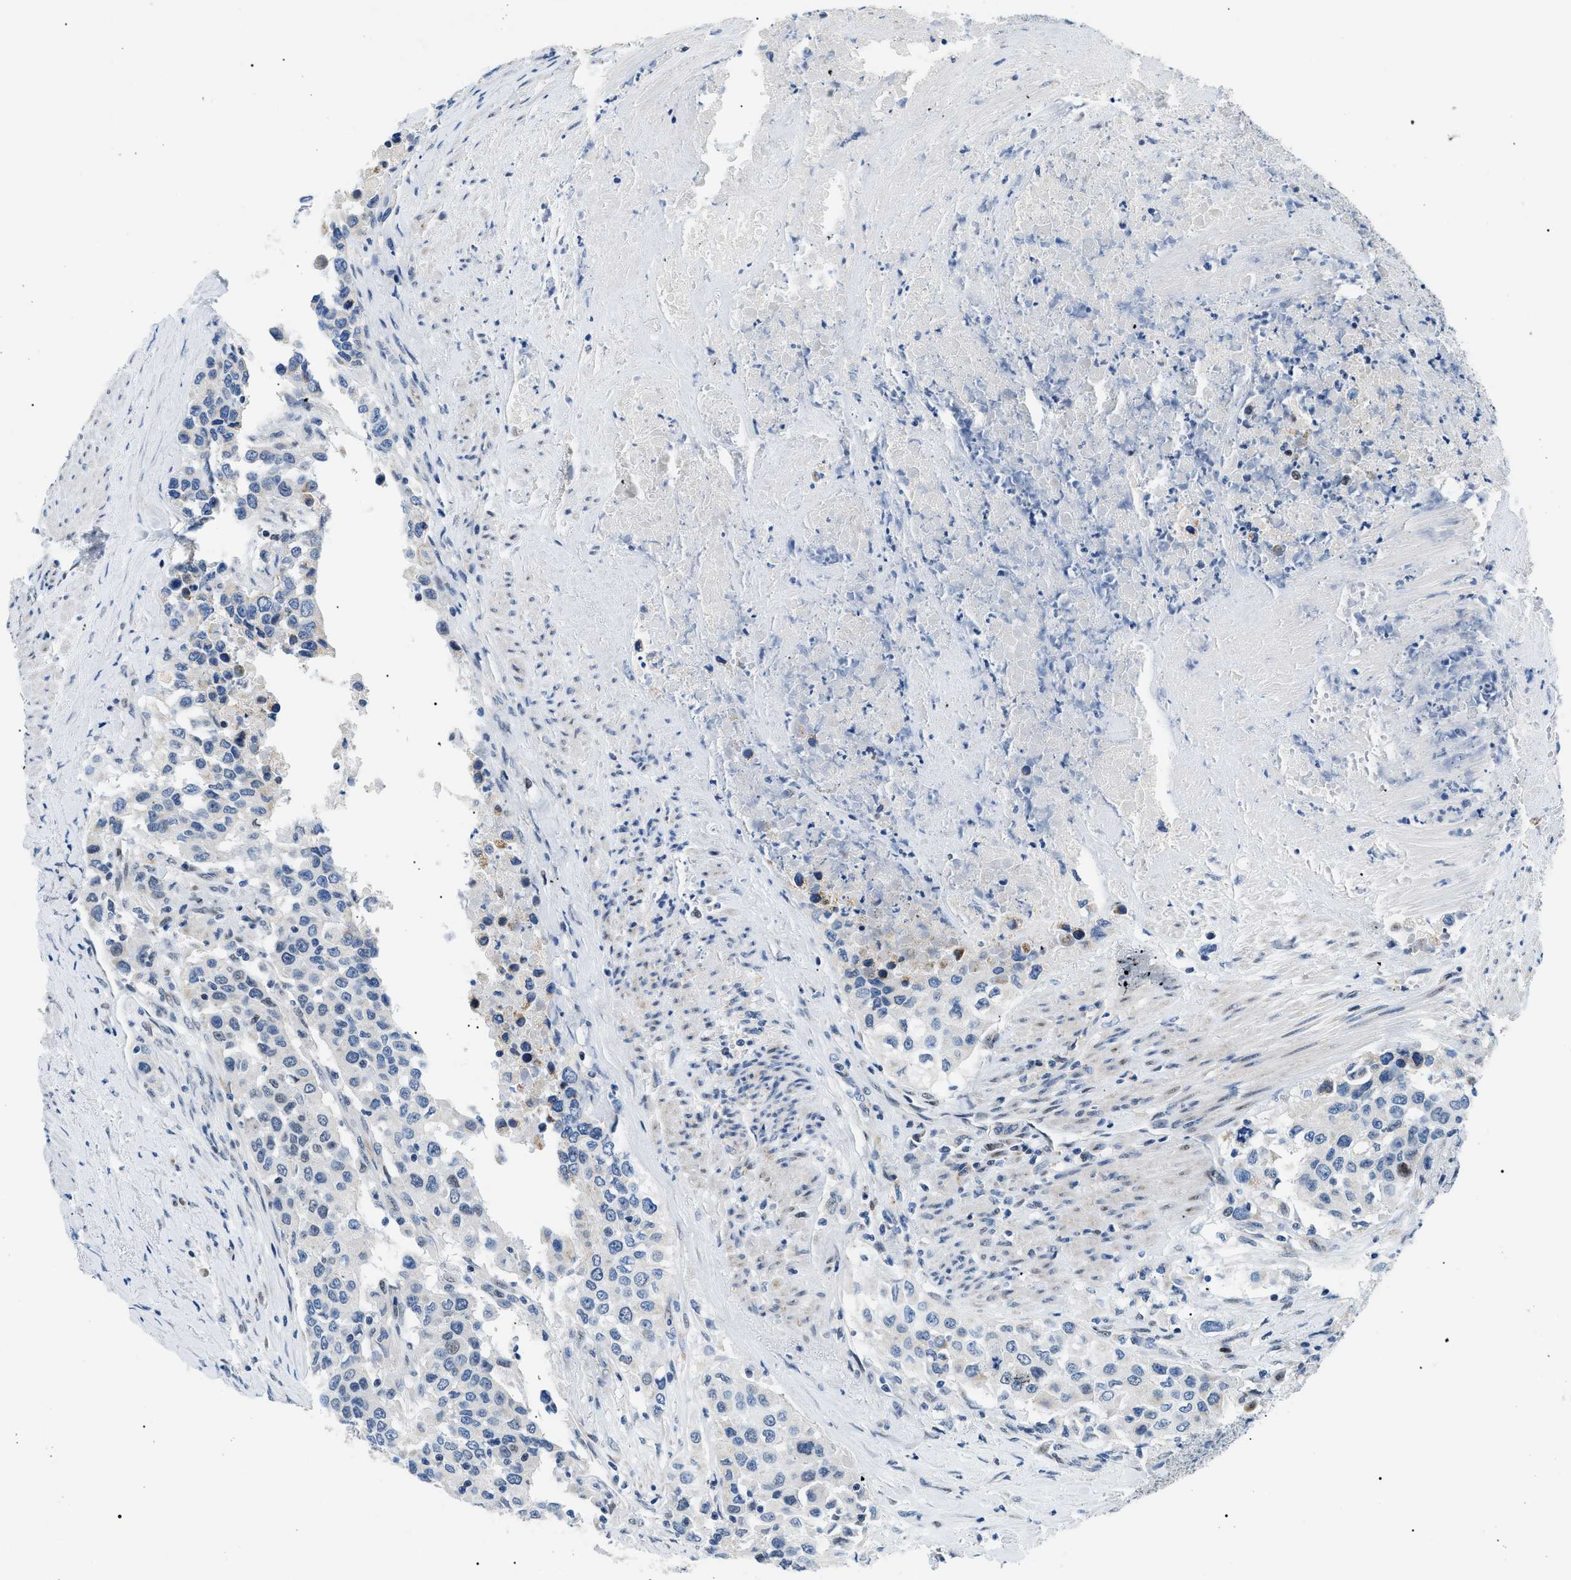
{"staining": {"intensity": "negative", "quantity": "none", "location": "none"}, "tissue": "urothelial cancer", "cell_type": "Tumor cells", "image_type": "cancer", "snomed": [{"axis": "morphology", "description": "Urothelial carcinoma, High grade"}, {"axis": "topography", "description": "Urinary bladder"}], "caption": "Micrograph shows no protein expression in tumor cells of urothelial cancer tissue. The staining is performed using DAB (3,3'-diaminobenzidine) brown chromogen with nuclei counter-stained in using hematoxylin.", "gene": "SMARCC1", "patient": {"sex": "female", "age": 80}}